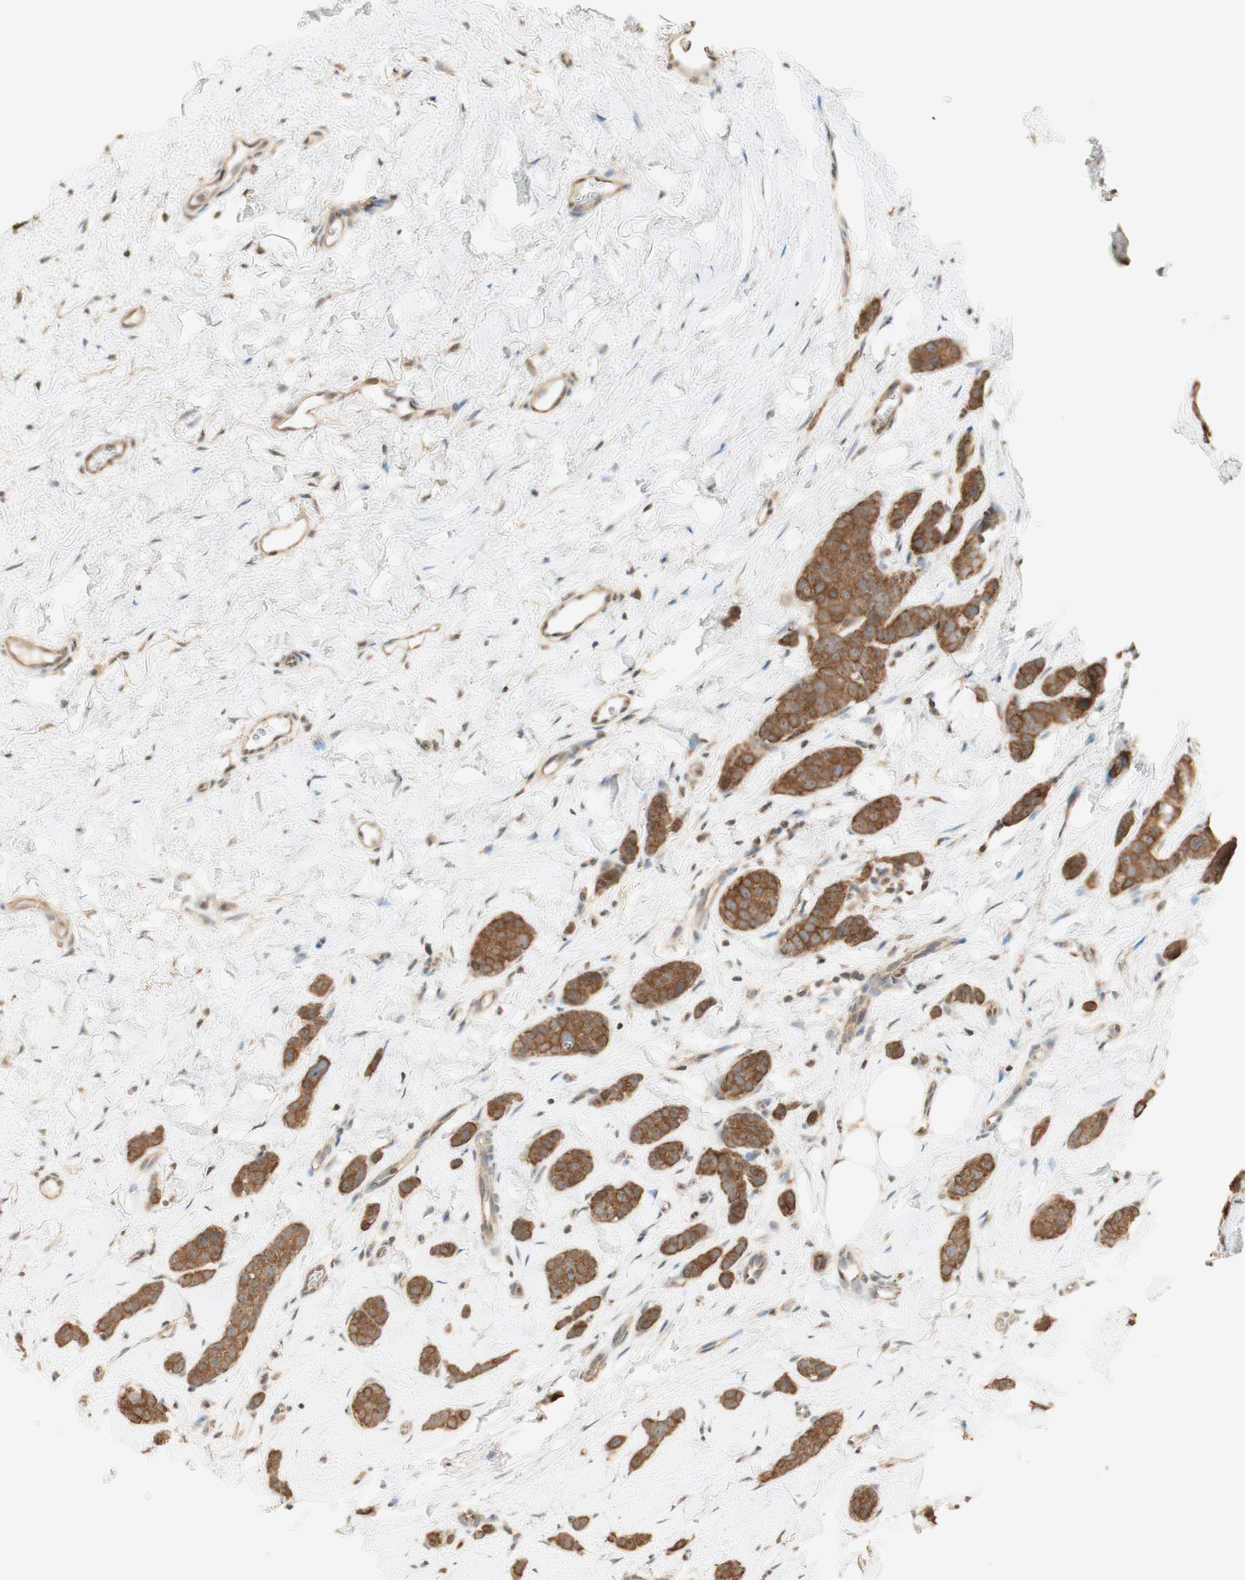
{"staining": {"intensity": "moderate", "quantity": ">75%", "location": "cytoplasmic/membranous"}, "tissue": "breast cancer", "cell_type": "Tumor cells", "image_type": "cancer", "snomed": [{"axis": "morphology", "description": "Lobular carcinoma"}, {"axis": "topography", "description": "Skin"}, {"axis": "topography", "description": "Breast"}], "caption": "Moderate cytoplasmic/membranous protein staining is appreciated in about >75% of tumor cells in lobular carcinoma (breast).", "gene": "SPINT2", "patient": {"sex": "female", "age": 46}}